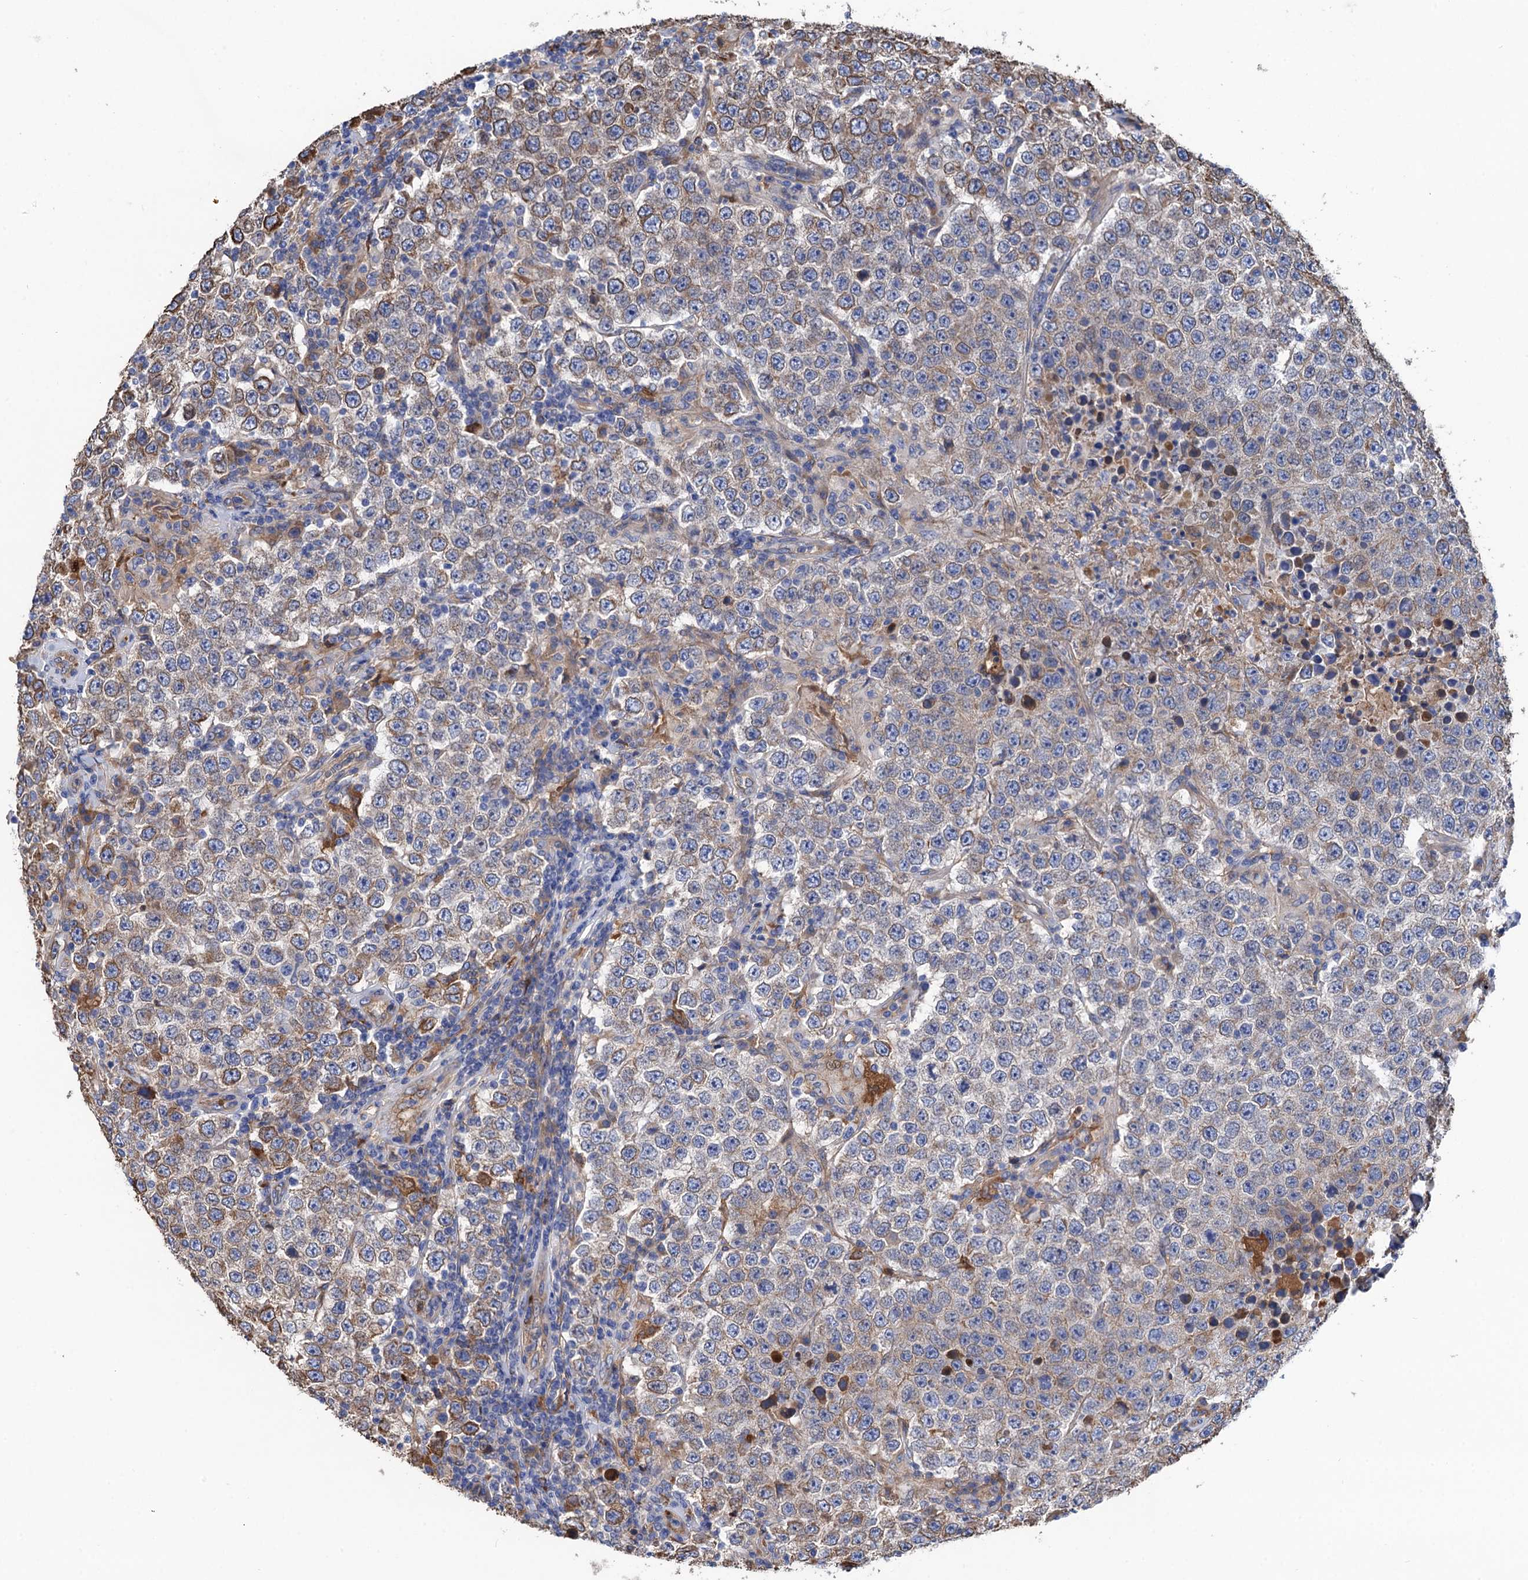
{"staining": {"intensity": "weak", "quantity": "25%-75%", "location": "cytoplasmic/membranous"}, "tissue": "testis cancer", "cell_type": "Tumor cells", "image_type": "cancer", "snomed": [{"axis": "morphology", "description": "Normal tissue, NOS"}, {"axis": "morphology", "description": "Urothelial carcinoma, High grade"}, {"axis": "morphology", "description": "Seminoma, NOS"}, {"axis": "morphology", "description": "Carcinoma, Embryonal, NOS"}, {"axis": "topography", "description": "Urinary bladder"}, {"axis": "topography", "description": "Testis"}], "caption": "Human embryonal carcinoma (testis) stained with a brown dye shows weak cytoplasmic/membranous positive staining in approximately 25%-75% of tumor cells.", "gene": "CNNM1", "patient": {"sex": "male", "age": 41}}